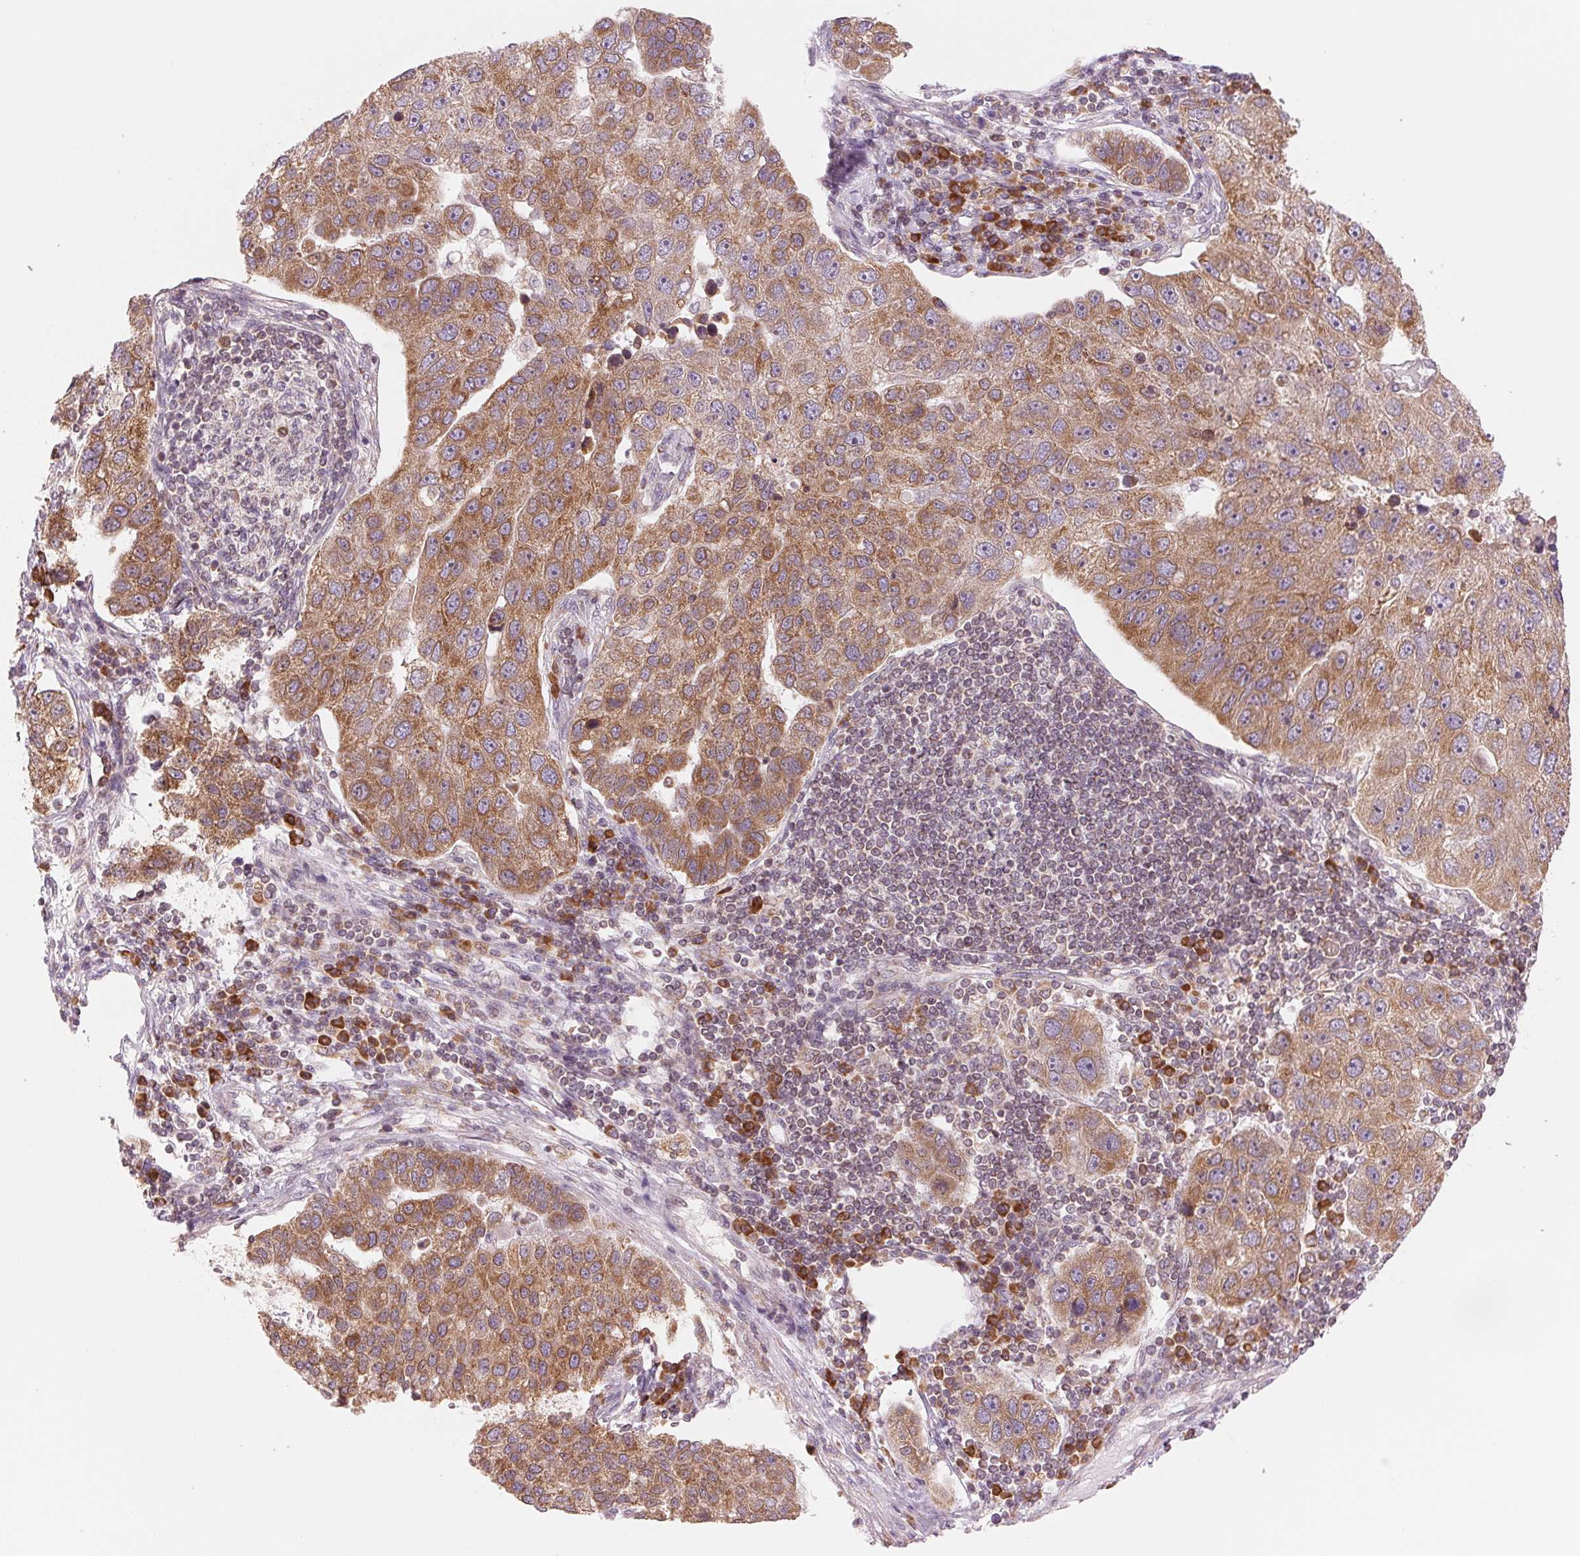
{"staining": {"intensity": "moderate", "quantity": ">75%", "location": "cytoplasmic/membranous"}, "tissue": "pancreatic cancer", "cell_type": "Tumor cells", "image_type": "cancer", "snomed": [{"axis": "morphology", "description": "Adenocarcinoma, NOS"}, {"axis": "topography", "description": "Pancreas"}], "caption": "This photomicrograph shows pancreatic cancer (adenocarcinoma) stained with IHC to label a protein in brown. The cytoplasmic/membranous of tumor cells show moderate positivity for the protein. Nuclei are counter-stained blue.", "gene": "TECR", "patient": {"sex": "female", "age": 61}}